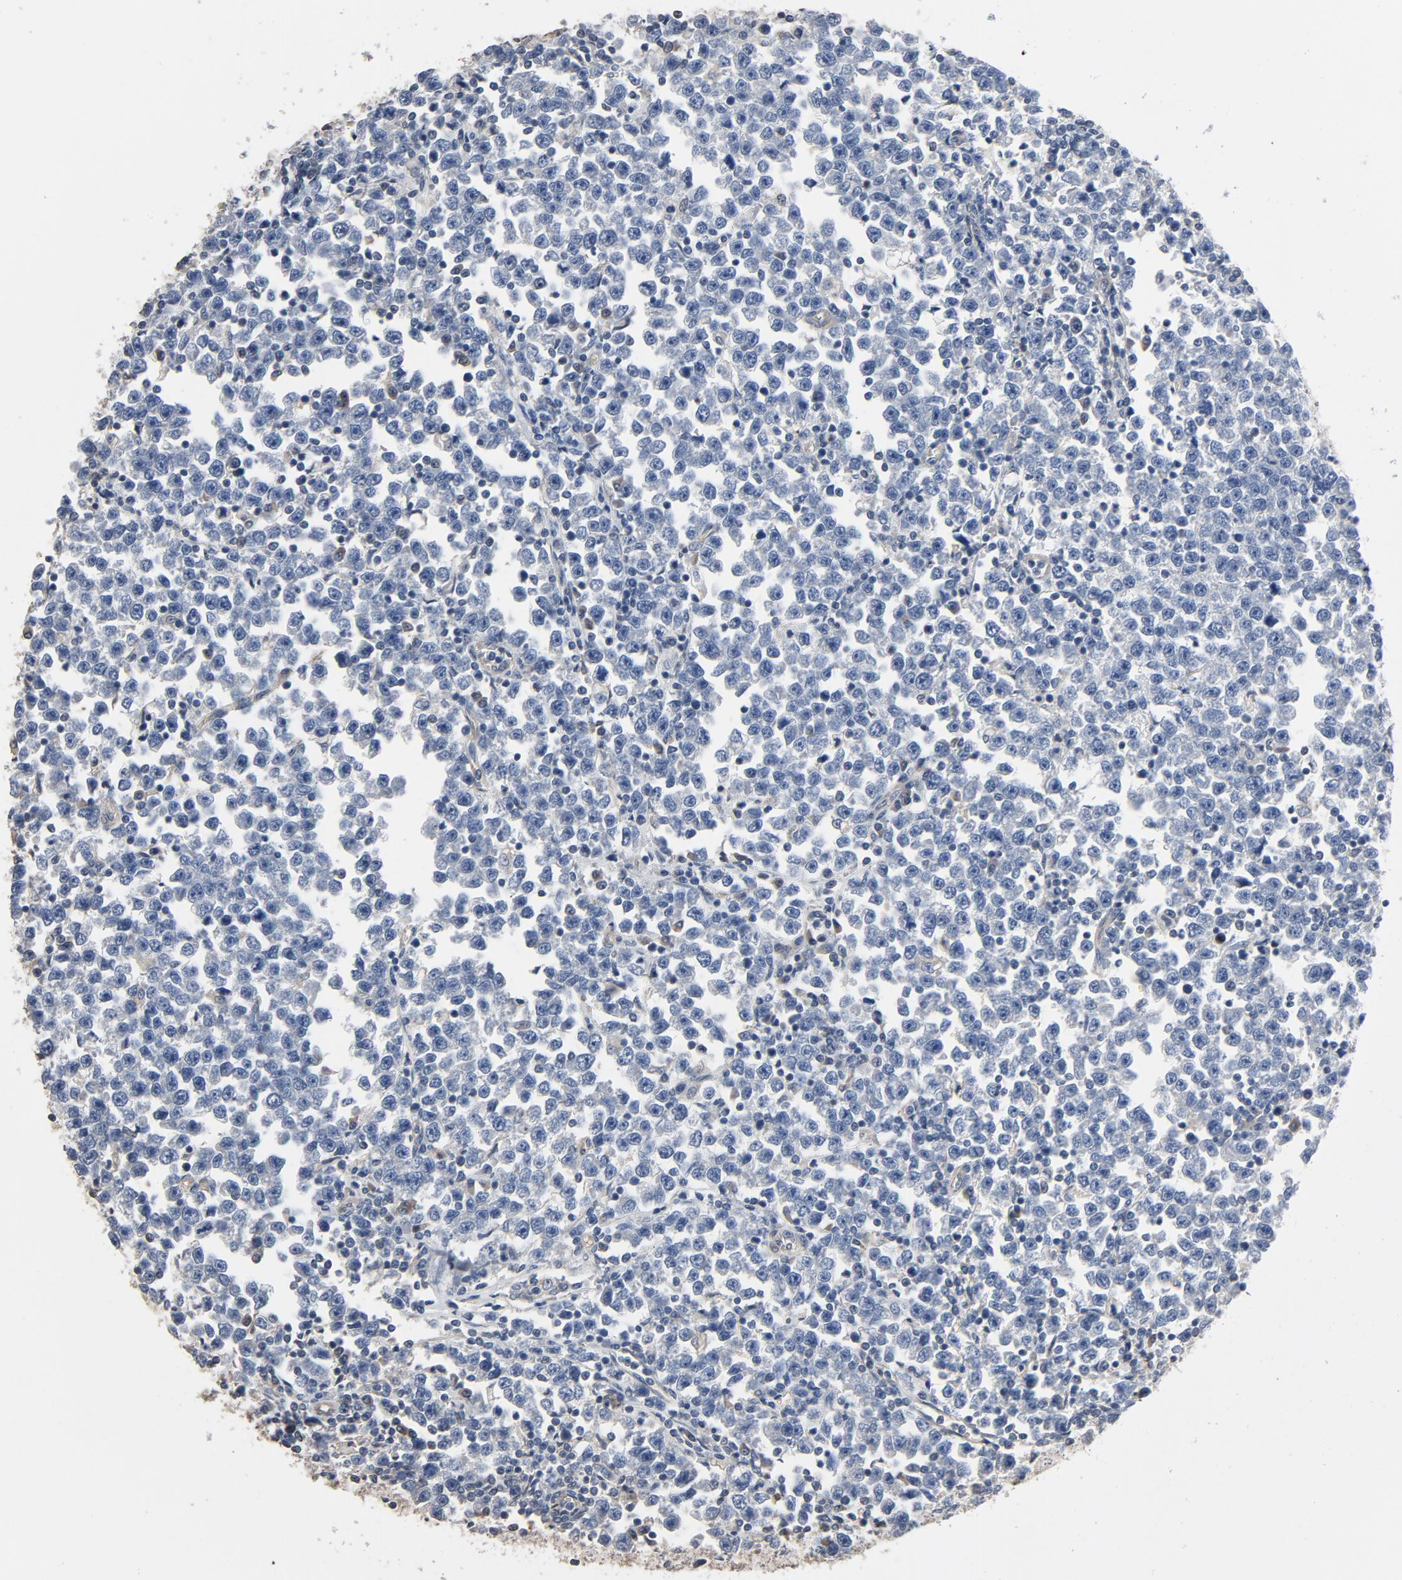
{"staining": {"intensity": "negative", "quantity": "none", "location": "none"}, "tissue": "testis cancer", "cell_type": "Tumor cells", "image_type": "cancer", "snomed": [{"axis": "morphology", "description": "Seminoma, NOS"}, {"axis": "topography", "description": "Testis"}], "caption": "This photomicrograph is of testis cancer (seminoma) stained with IHC to label a protein in brown with the nuclei are counter-stained blue. There is no staining in tumor cells. (Brightfield microscopy of DAB immunohistochemistry at high magnification).", "gene": "SOX6", "patient": {"sex": "male", "age": 43}}